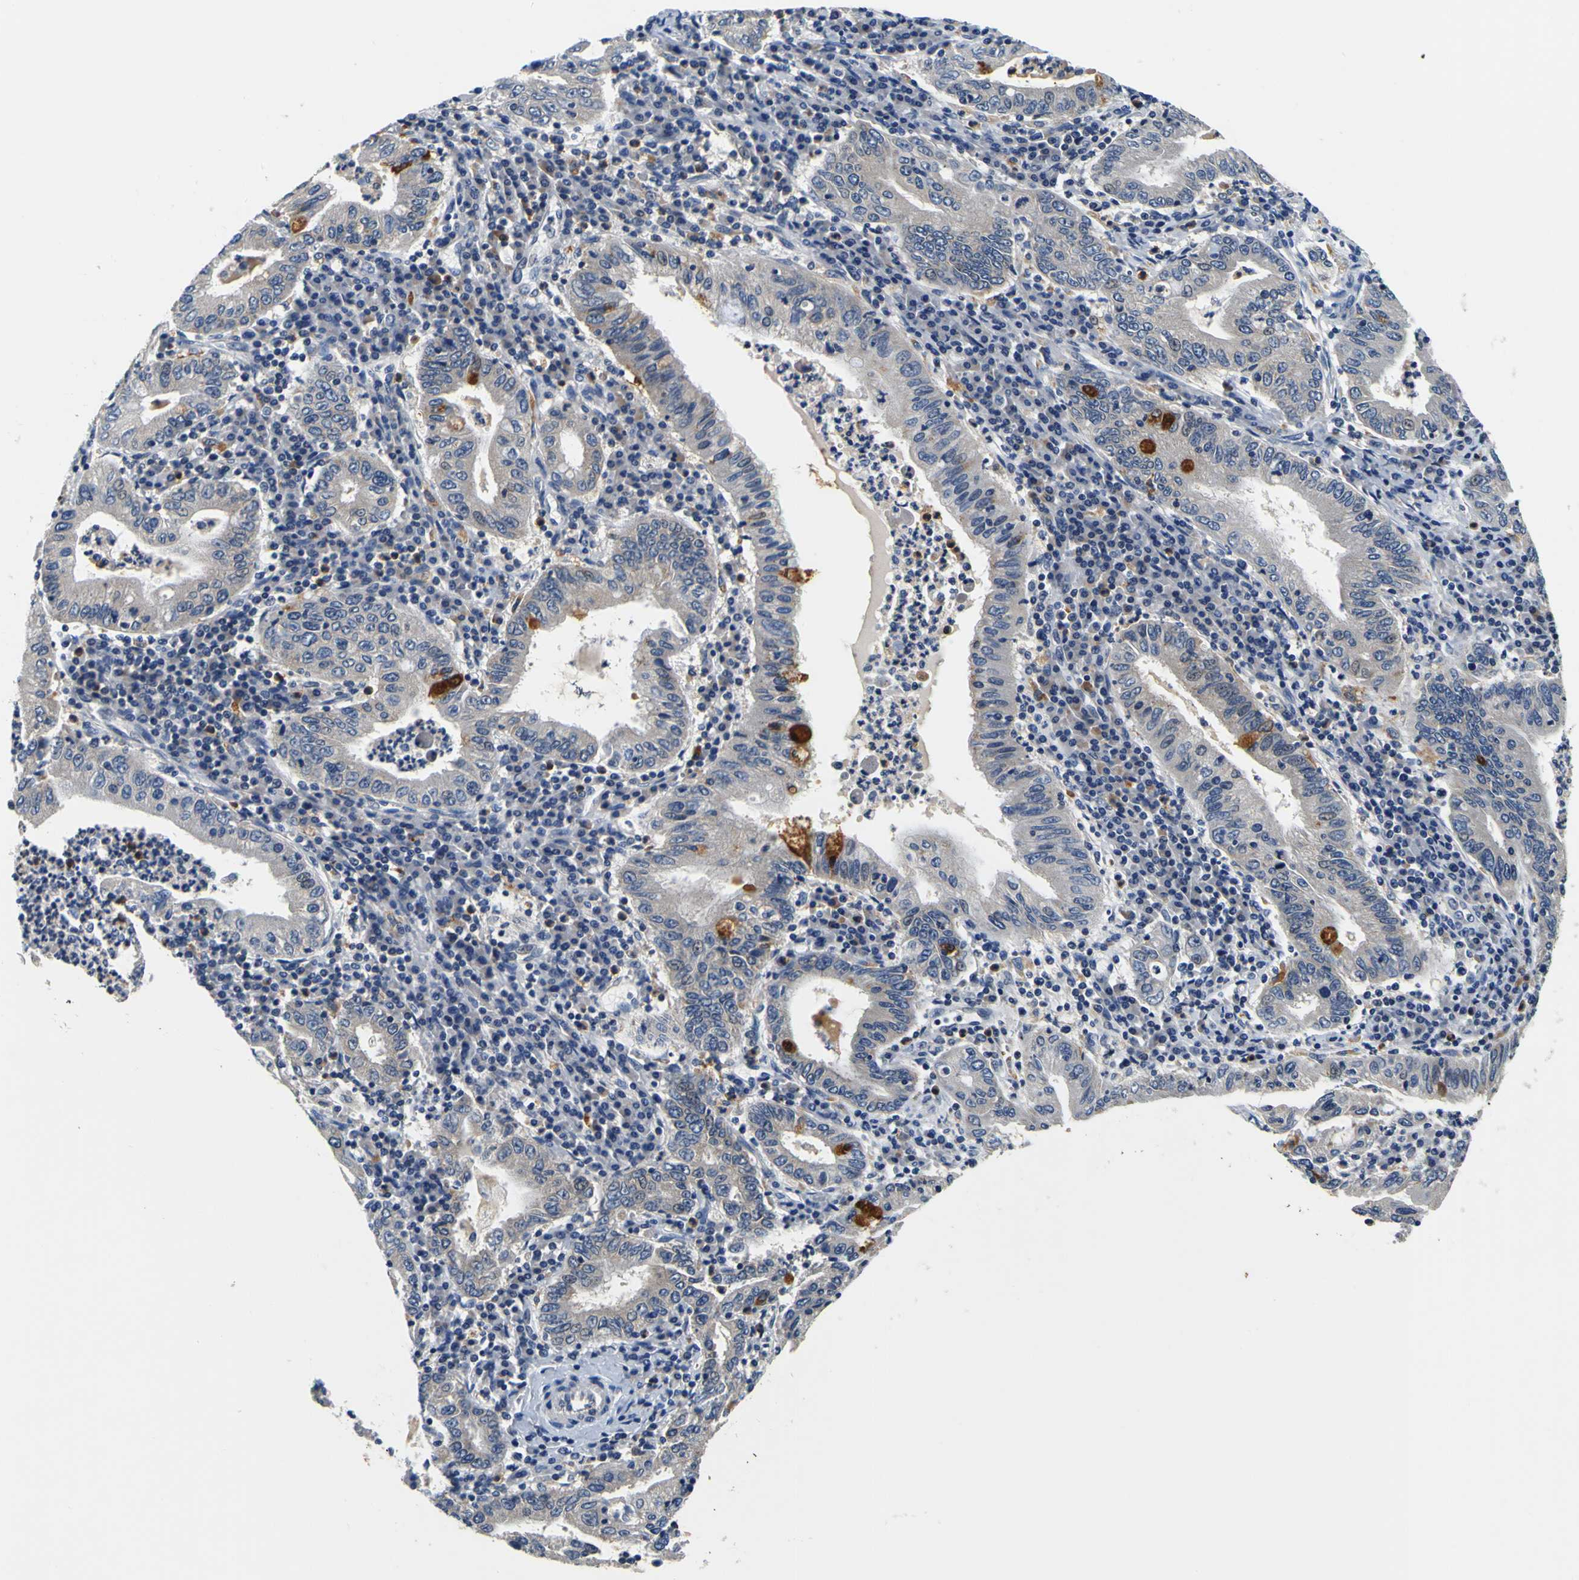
{"staining": {"intensity": "weak", "quantity": ">75%", "location": "cytoplasmic/membranous"}, "tissue": "stomach cancer", "cell_type": "Tumor cells", "image_type": "cancer", "snomed": [{"axis": "morphology", "description": "Normal tissue, NOS"}, {"axis": "morphology", "description": "Adenocarcinoma, NOS"}, {"axis": "topography", "description": "Esophagus"}, {"axis": "topography", "description": "Stomach, upper"}, {"axis": "topography", "description": "Peripheral nerve tissue"}], "caption": "Weak cytoplasmic/membranous expression for a protein is seen in approximately >75% of tumor cells of stomach cancer using immunohistochemistry (IHC).", "gene": "TNIK", "patient": {"sex": "male", "age": 62}}